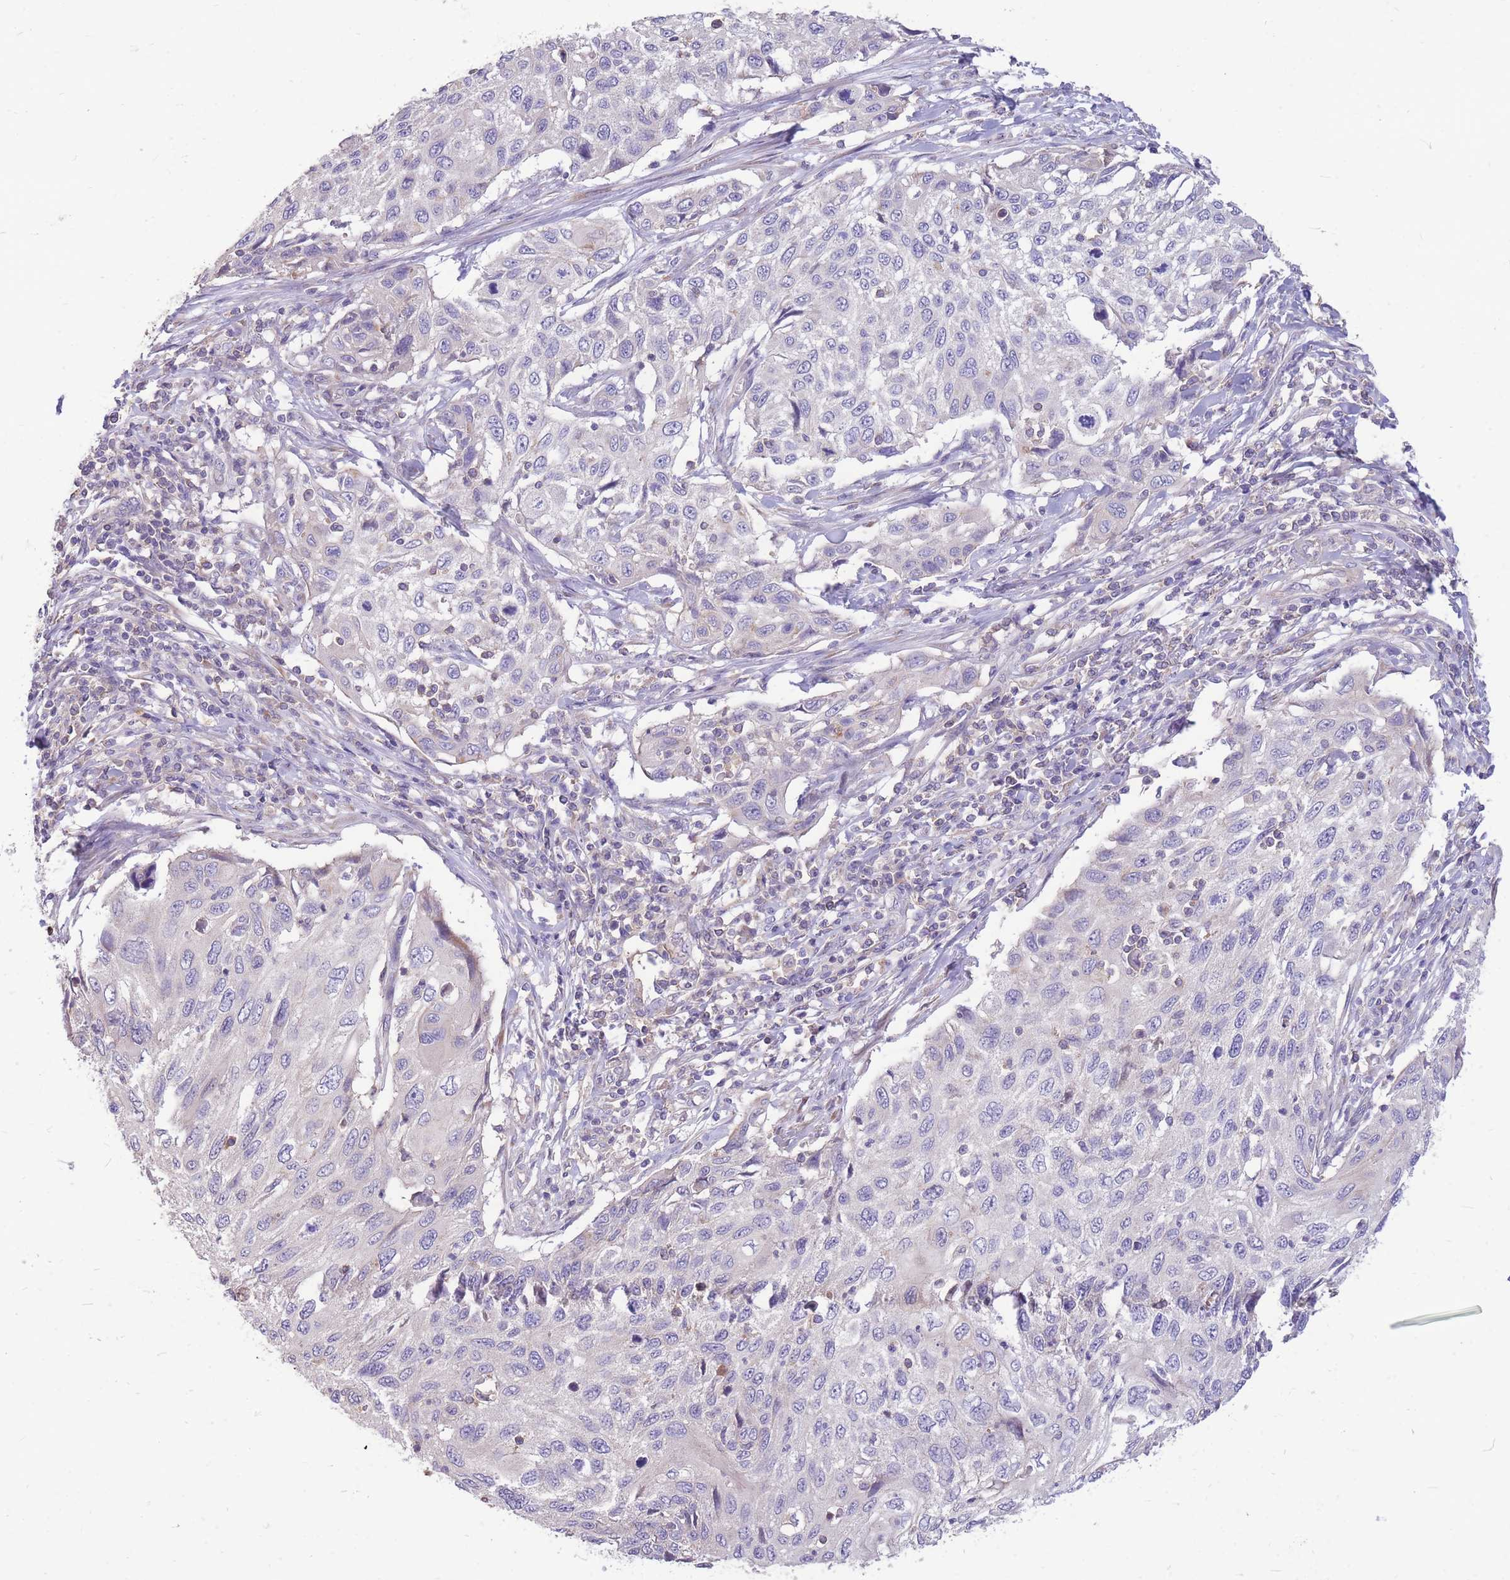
{"staining": {"intensity": "negative", "quantity": "none", "location": "none"}, "tissue": "cervical cancer", "cell_type": "Tumor cells", "image_type": "cancer", "snomed": [{"axis": "morphology", "description": "Squamous cell carcinoma, NOS"}, {"axis": "topography", "description": "Cervix"}], "caption": "IHC histopathology image of neoplastic tissue: squamous cell carcinoma (cervical) stained with DAB shows no significant protein positivity in tumor cells.", "gene": "OR5T1", "patient": {"sex": "female", "age": 70}}